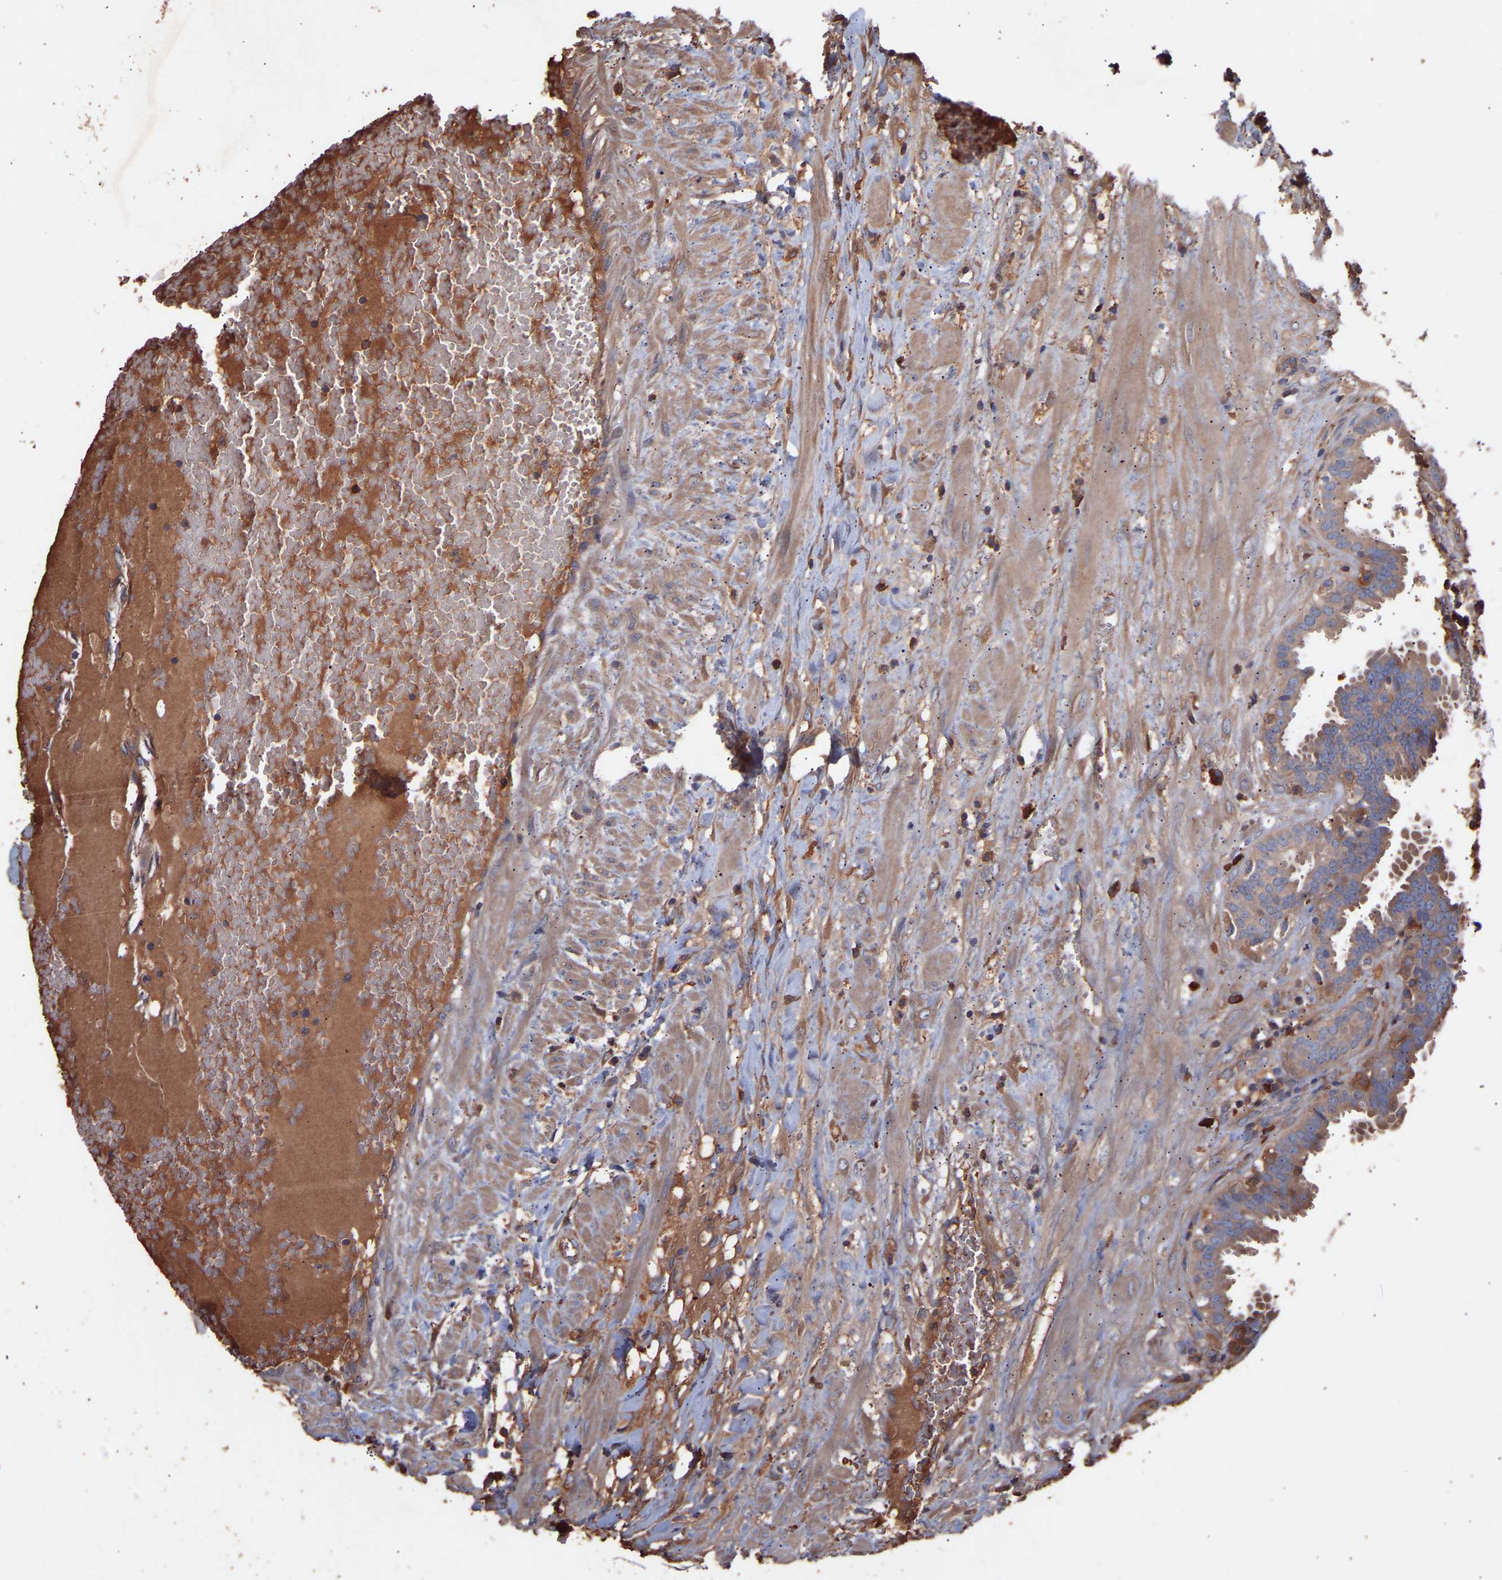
{"staining": {"intensity": "moderate", "quantity": ">75%", "location": "cytoplasmic/membranous"}, "tissue": "fallopian tube", "cell_type": "Glandular cells", "image_type": "normal", "snomed": [{"axis": "morphology", "description": "Normal tissue, NOS"}, {"axis": "topography", "description": "Fallopian tube"}, {"axis": "topography", "description": "Placenta"}], "caption": "Immunohistochemistry of unremarkable fallopian tube reveals medium levels of moderate cytoplasmic/membranous staining in approximately >75% of glandular cells. (Brightfield microscopy of DAB IHC at high magnification).", "gene": "TMEM268", "patient": {"sex": "female", "age": 32}}